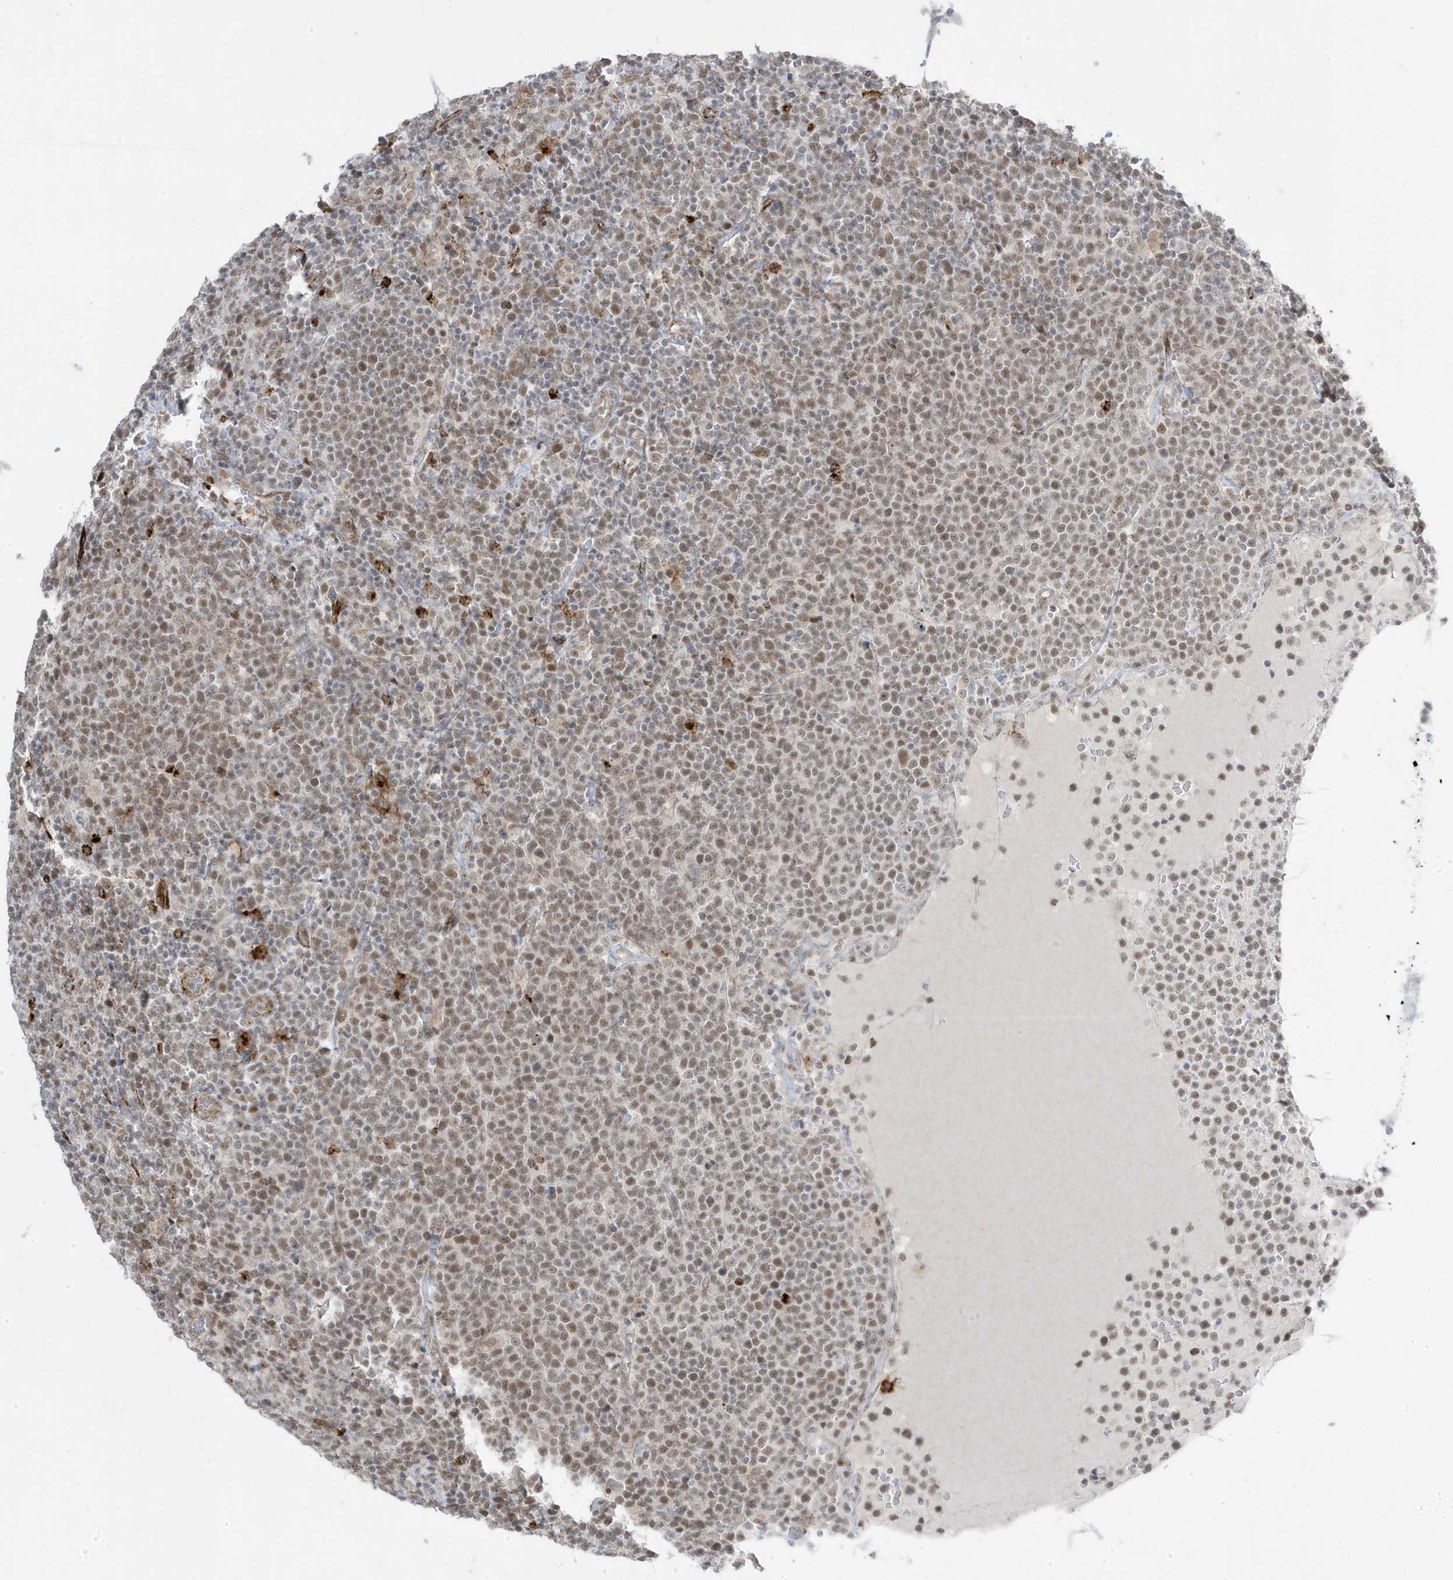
{"staining": {"intensity": "moderate", "quantity": ">75%", "location": "nuclear"}, "tissue": "lymphoma", "cell_type": "Tumor cells", "image_type": "cancer", "snomed": [{"axis": "morphology", "description": "Malignant lymphoma, non-Hodgkin's type, High grade"}, {"axis": "topography", "description": "Lymph node"}], "caption": "A photomicrograph of human lymphoma stained for a protein reveals moderate nuclear brown staining in tumor cells.", "gene": "ADAMTSL3", "patient": {"sex": "male", "age": 61}}